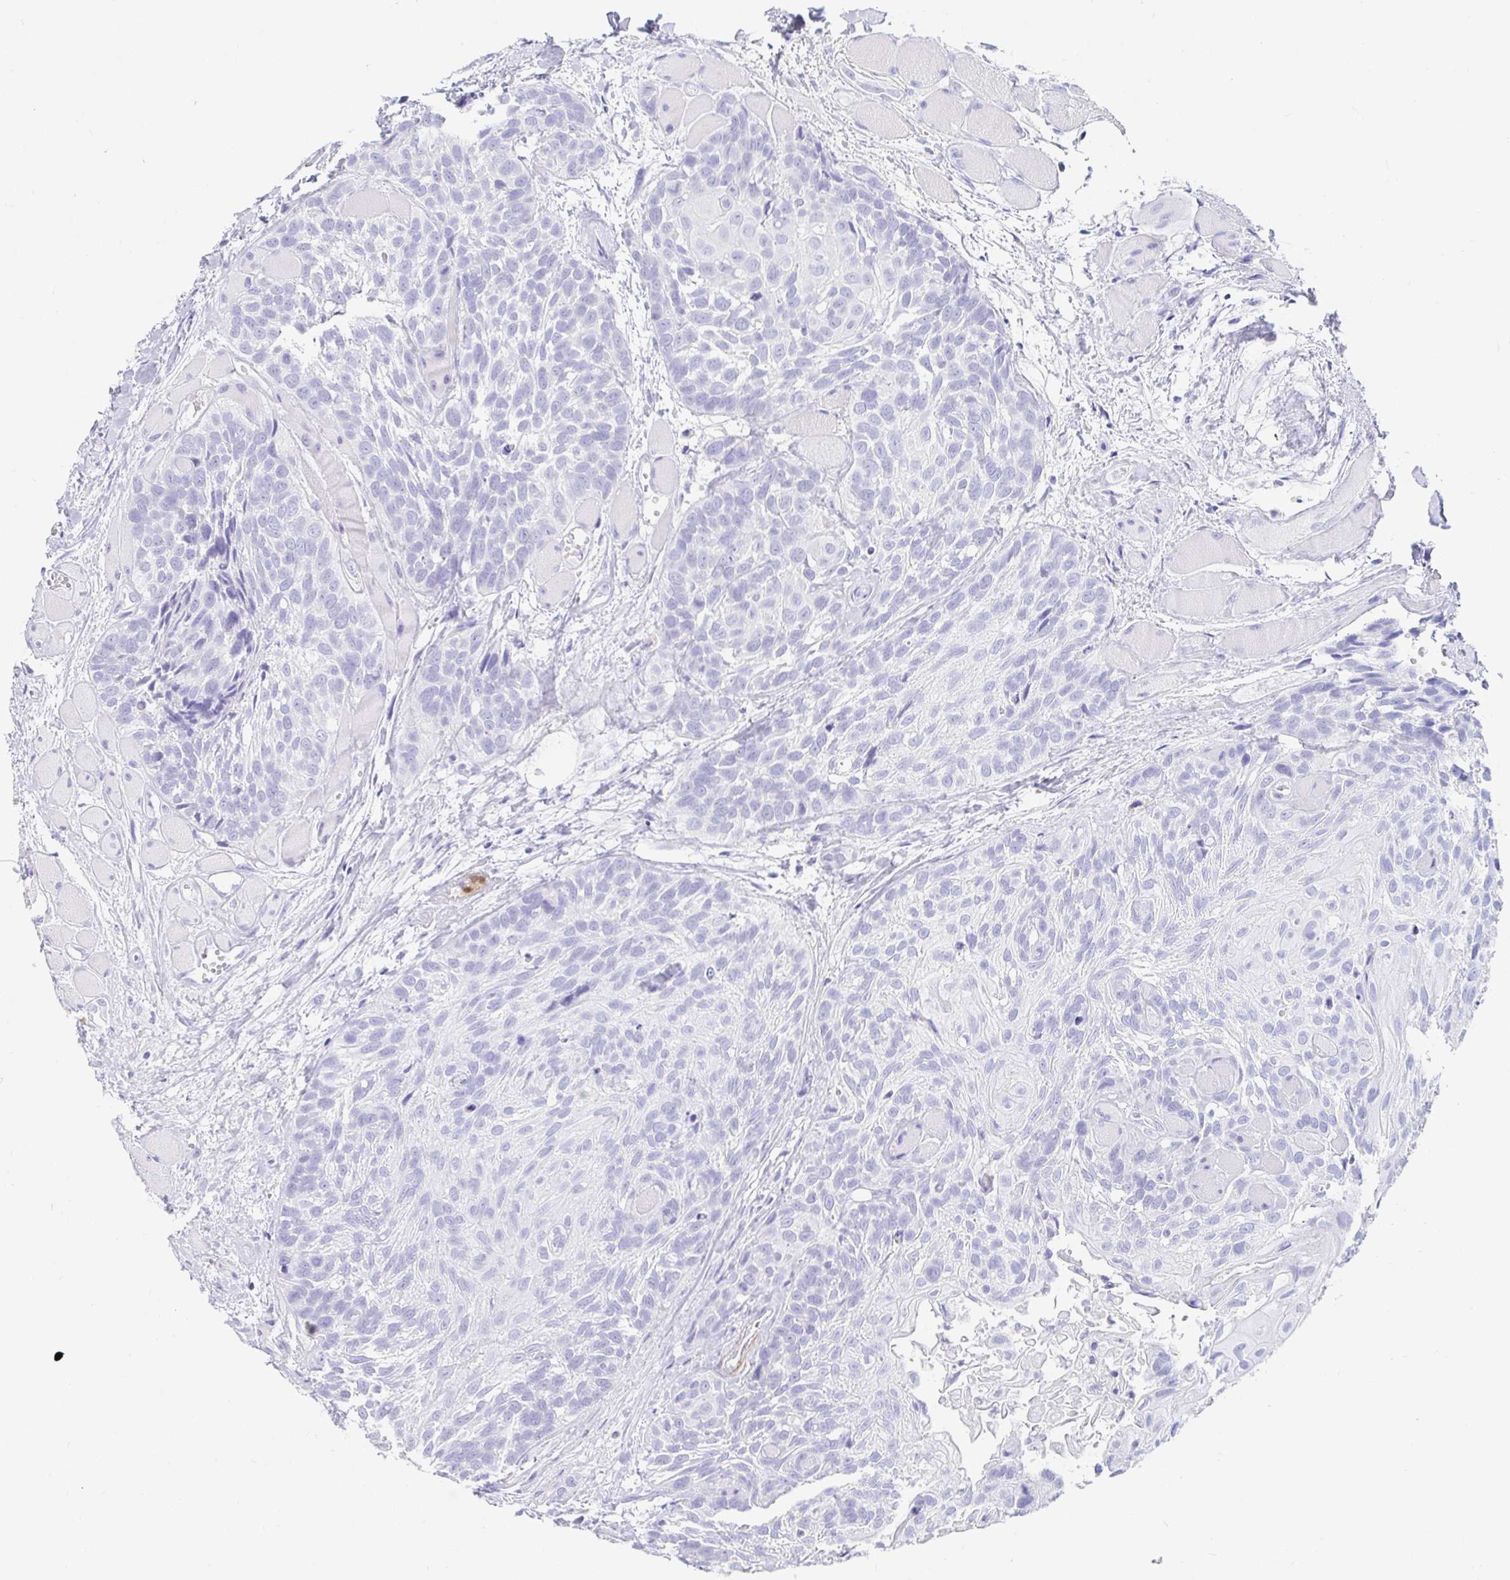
{"staining": {"intensity": "negative", "quantity": "none", "location": "none"}, "tissue": "head and neck cancer", "cell_type": "Tumor cells", "image_type": "cancer", "snomed": [{"axis": "morphology", "description": "Squamous cell carcinoma, NOS"}, {"axis": "topography", "description": "Head-Neck"}], "caption": "Protein analysis of head and neck cancer (squamous cell carcinoma) reveals no significant staining in tumor cells.", "gene": "PPP1R1B", "patient": {"sex": "female", "age": 50}}